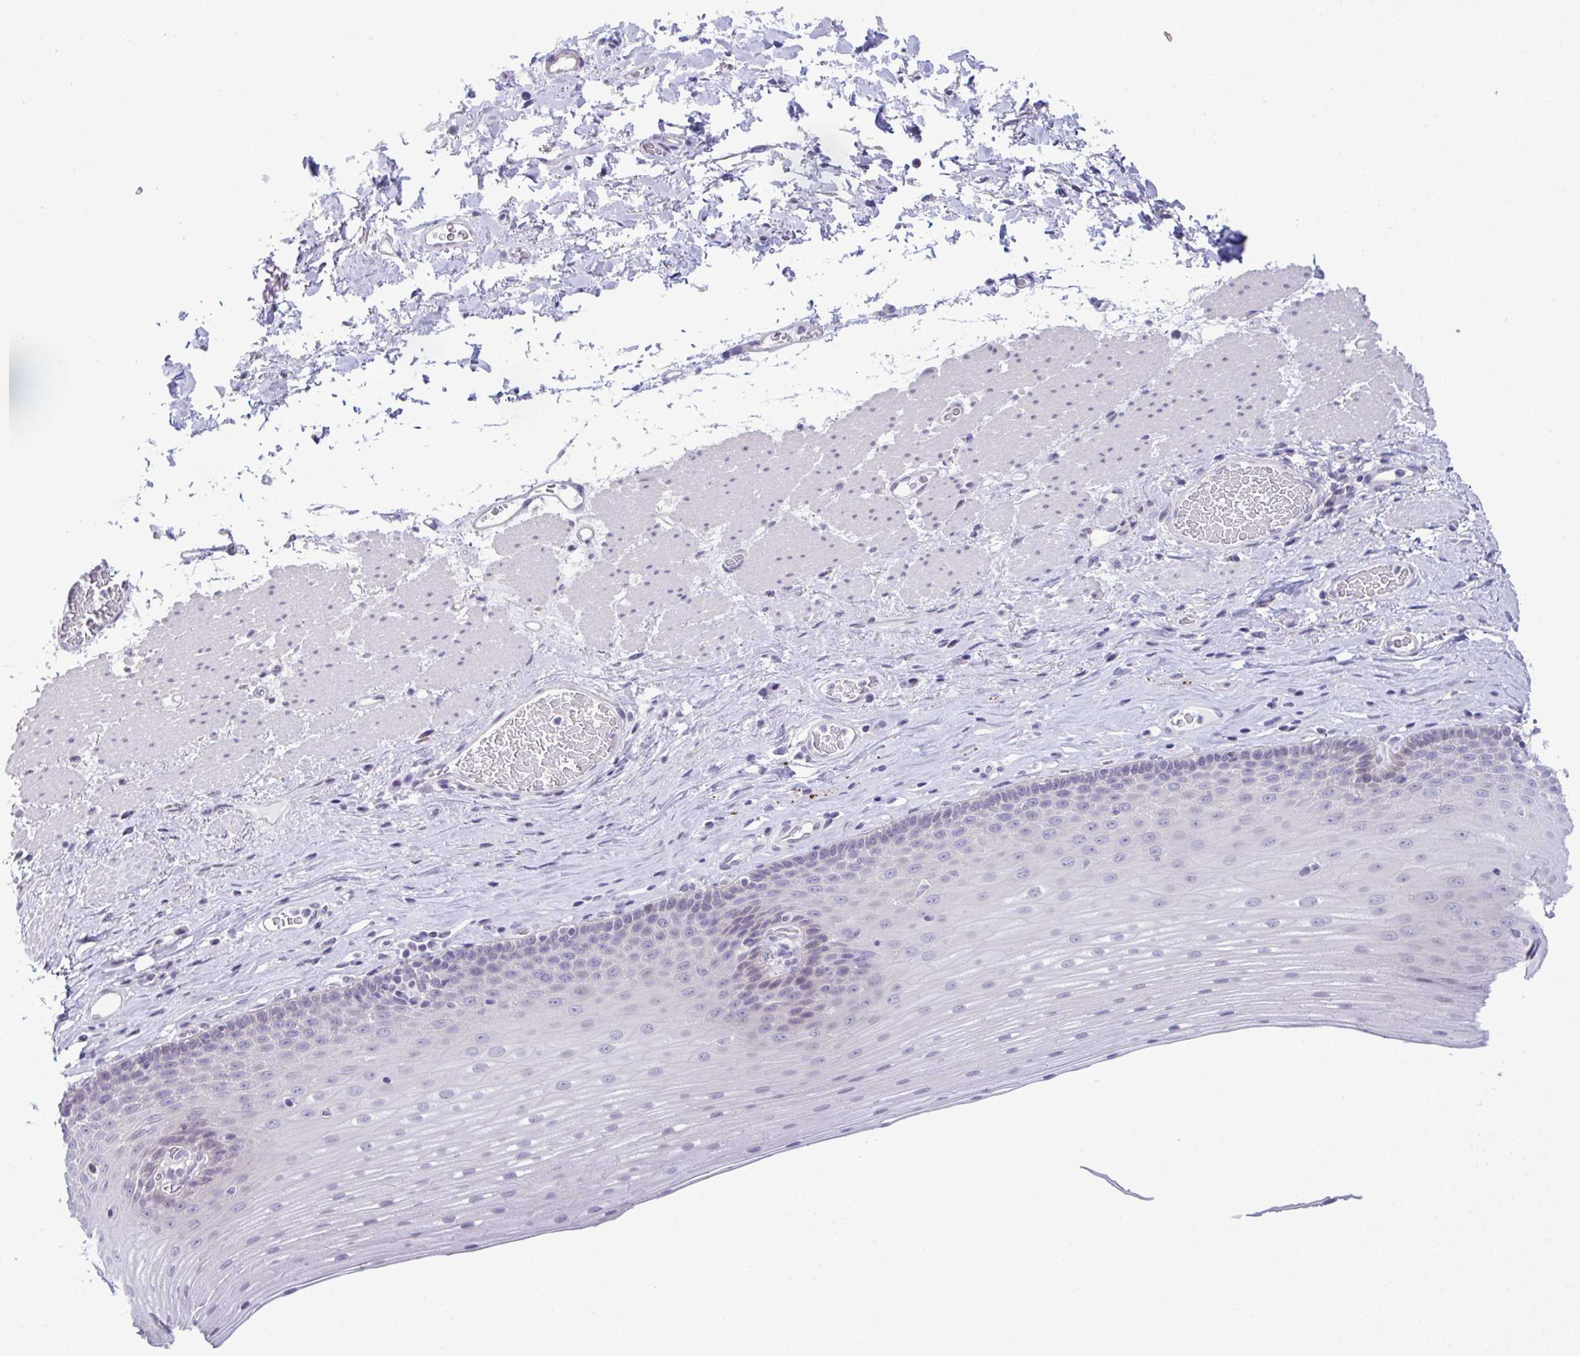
{"staining": {"intensity": "negative", "quantity": "none", "location": "none"}, "tissue": "esophagus", "cell_type": "Squamous epithelial cells", "image_type": "normal", "snomed": [{"axis": "morphology", "description": "Normal tissue, NOS"}, {"axis": "topography", "description": "Esophagus"}], "caption": "A high-resolution photomicrograph shows immunohistochemistry (IHC) staining of benign esophagus, which shows no significant expression in squamous epithelial cells. (DAB immunohistochemistry with hematoxylin counter stain).", "gene": "ATP6V0D2", "patient": {"sex": "male", "age": 62}}